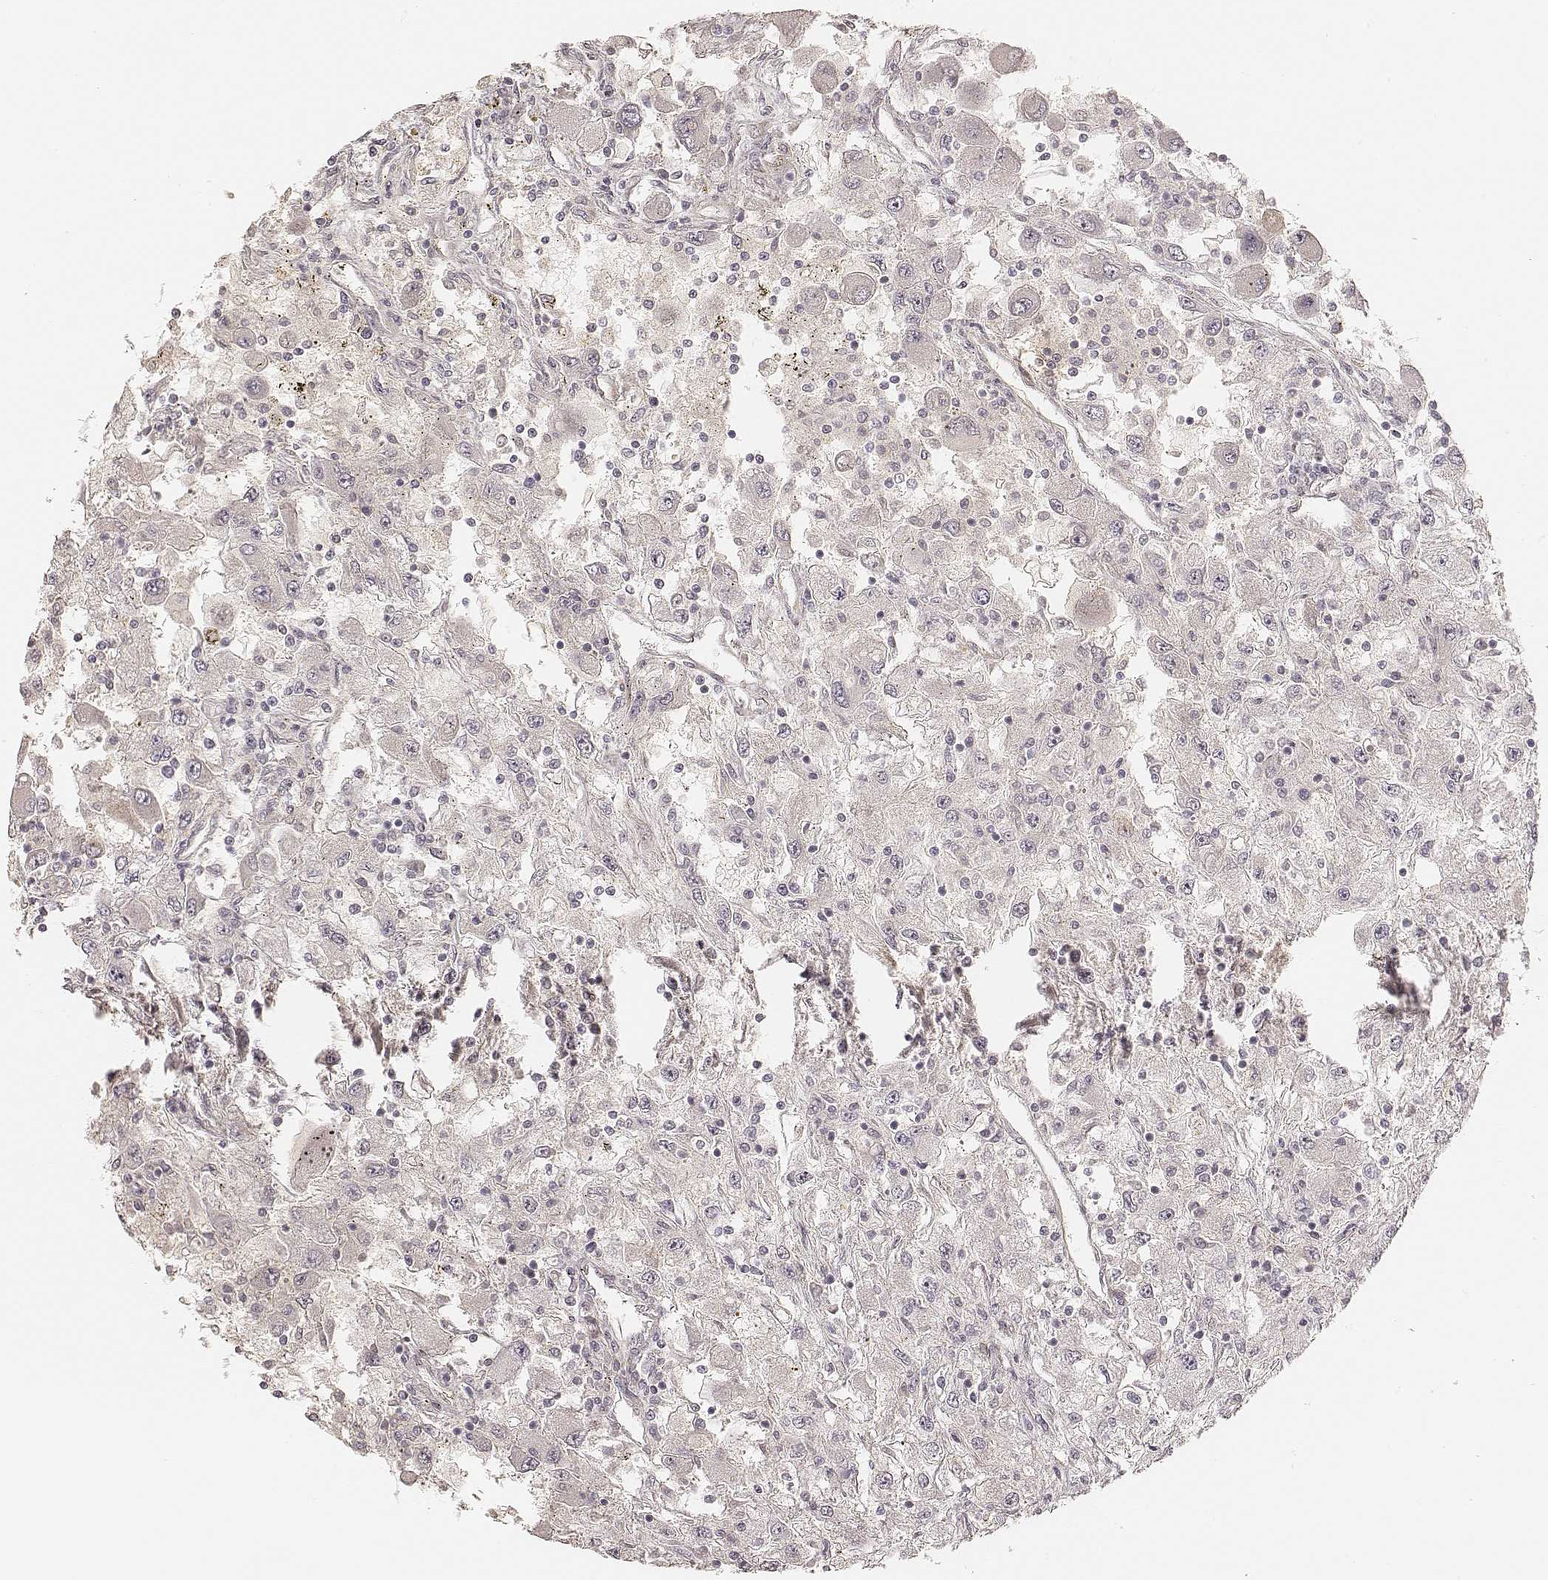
{"staining": {"intensity": "negative", "quantity": "none", "location": "none"}, "tissue": "renal cancer", "cell_type": "Tumor cells", "image_type": "cancer", "snomed": [{"axis": "morphology", "description": "Adenocarcinoma, NOS"}, {"axis": "topography", "description": "Kidney"}], "caption": "An IHC photomicrograph of renal cancer is shown. There is no staining in tumor cells of renal cancer.", "gene": "GORASP2", "patient": {"sex": "female", "age": 67}}